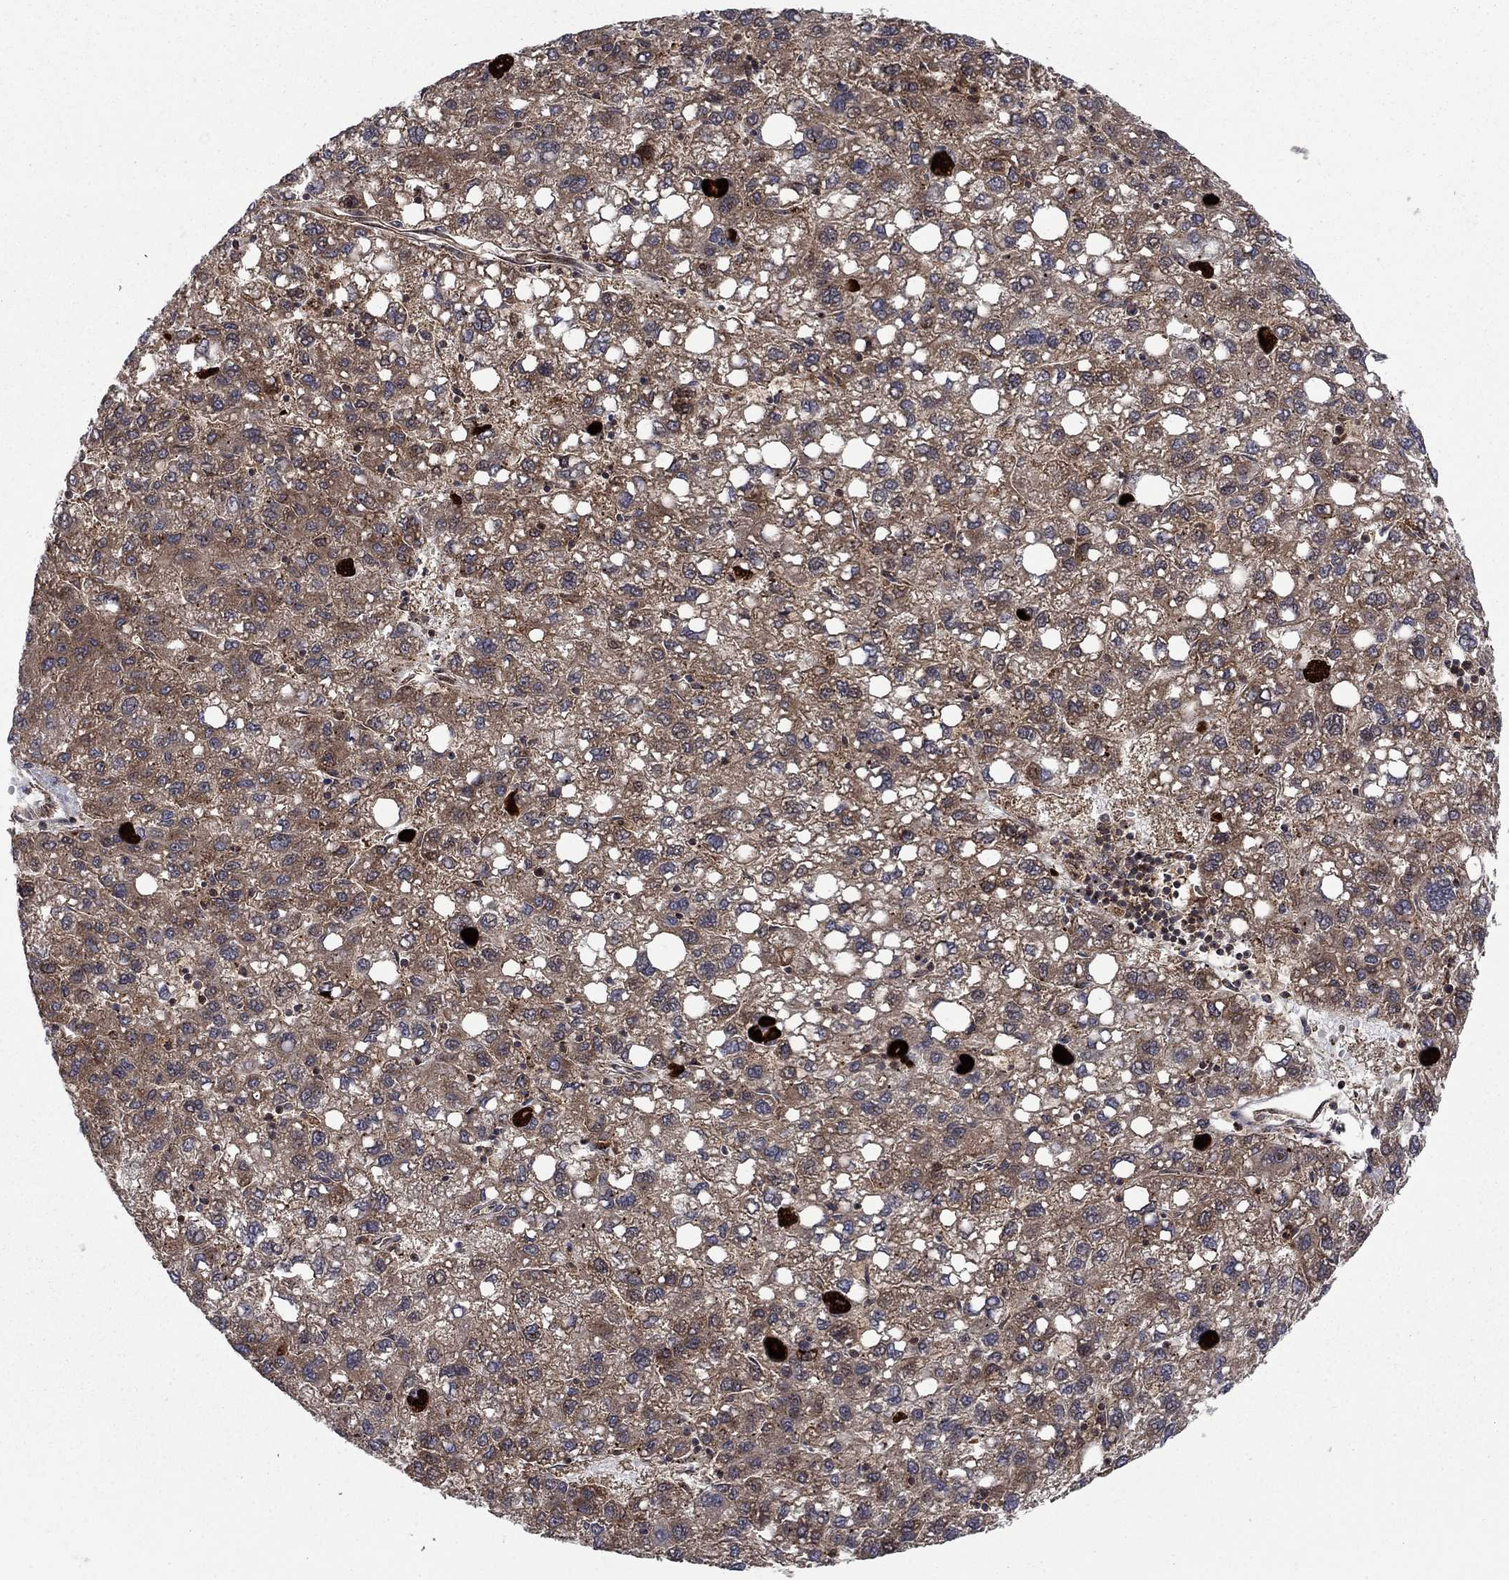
{"staining": {"intensity": "moderate", "quantity": ">75%", "location": "cytoplasmic/membranous"}, "tissue": "liver cancer", "cell_type": "Tumor cells", "image_type": "cancer", "snomed": [{"axis": "morphology", "description": "Carcinoma, Hepatocellular, NOS"}, {"axis": "topography", "description": "Liver"}], "caption": "A brown stain labels moderate cytoplasmic/membranous expression of a protein in liver hepatocellular carcinoma tumor cells. The staining was performed using DAB (3,3'-diaminobenzidine) to visualize the protein expression in brown, while the nuclei were stained in blue with hematoxylin (Magnification: 20x).", "gene": "IFI35", "patient": {"sex": "female", "age": 82}}